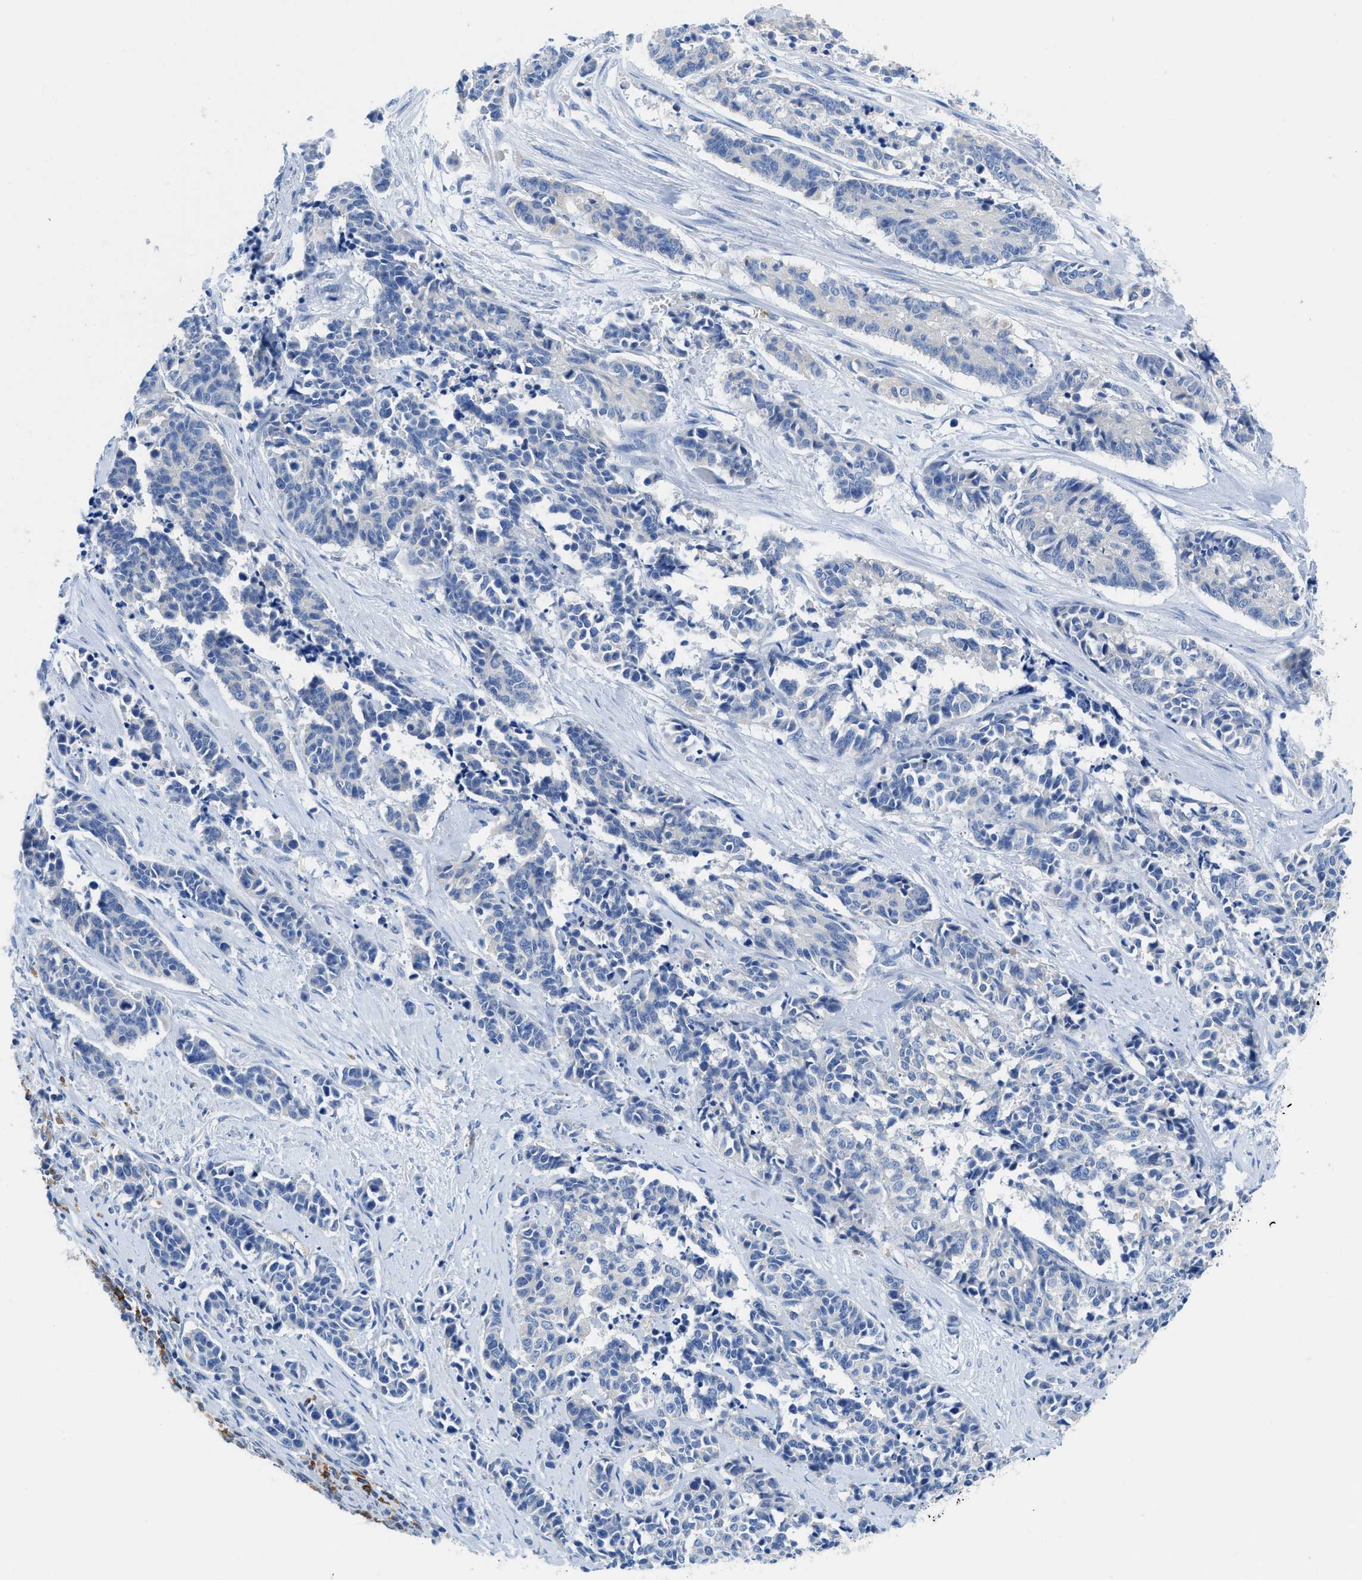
{"staining": {"intensity": "negative", "quantity": "none", "location": "none"}, "tissue": "cervical cancer", "cell_type": "Tumor cells", "image_type": "cancer", "snomed": [{"axis": "morphology", "description": "Squamous cell carcinoma, NOS"}, {"axis": "topography", "description": "Cervix"}], "caption": "Squamous cell carcinoma (cervical) was stained to show a protein in brown. There is no significant expression in tumor cells. Nuclei are stained in blue.", "gene": "NEB", "patient": {"sex": "female", "age": 35}}